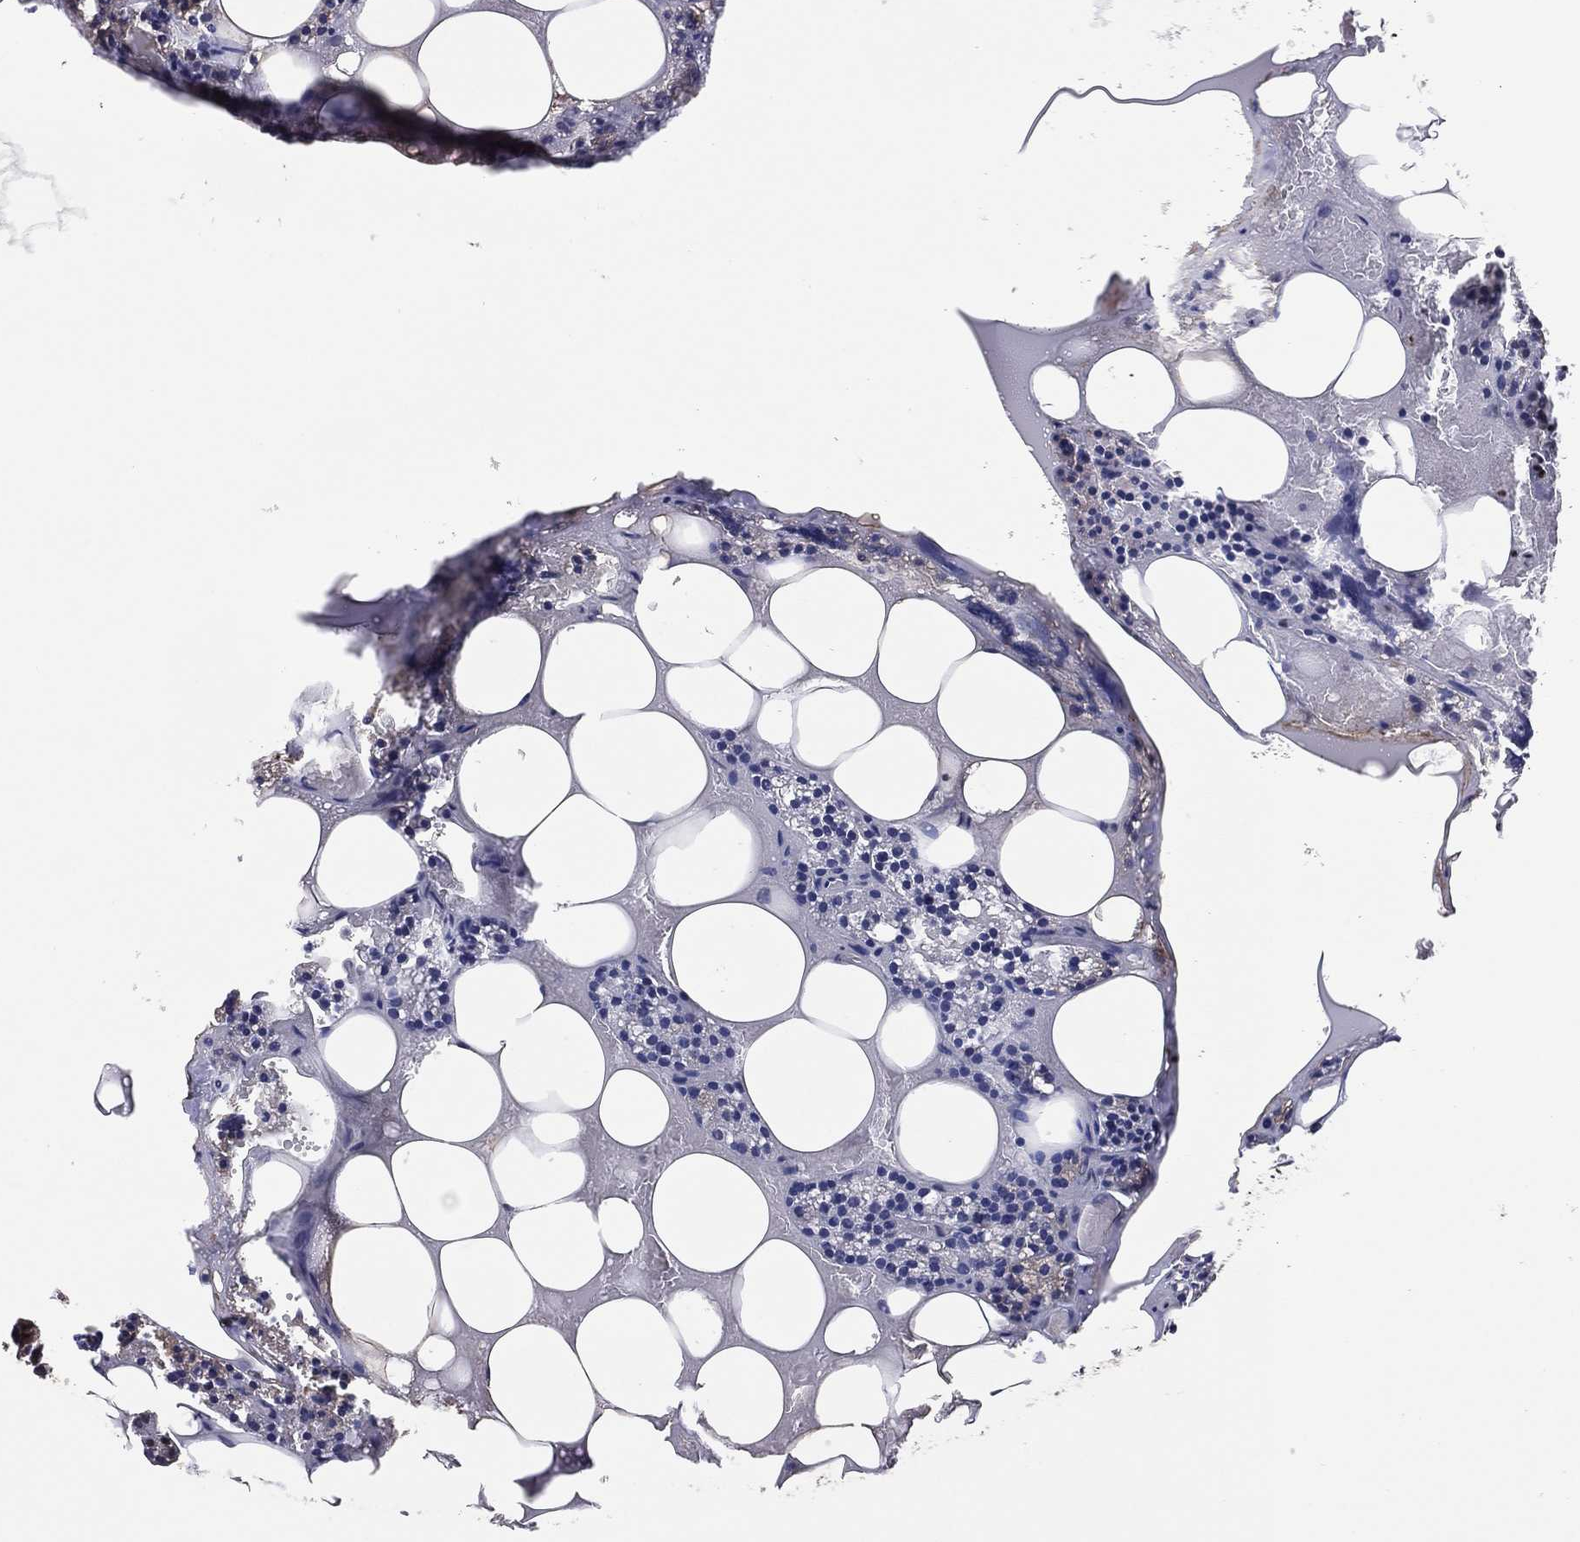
{"staining": {"intensity": "negative", "quantity": "none", "location": "none"}, "tissue": "parathyroid gland", "cell_type": "Glandular cells", "image_type": "normal", "snomed": [{"axis": "morphology", "description": "Normal tissue, NOS"}, {"axis": "topography", "description": "Parathyroid gland"}], "caption": "This is an immunohistochemistry (IHC) micrograph of normal parathyroid gland. There is no staining in glandular cells.", "gene": "PSMA1", "patient": {"sex": "female", "age": 83}}